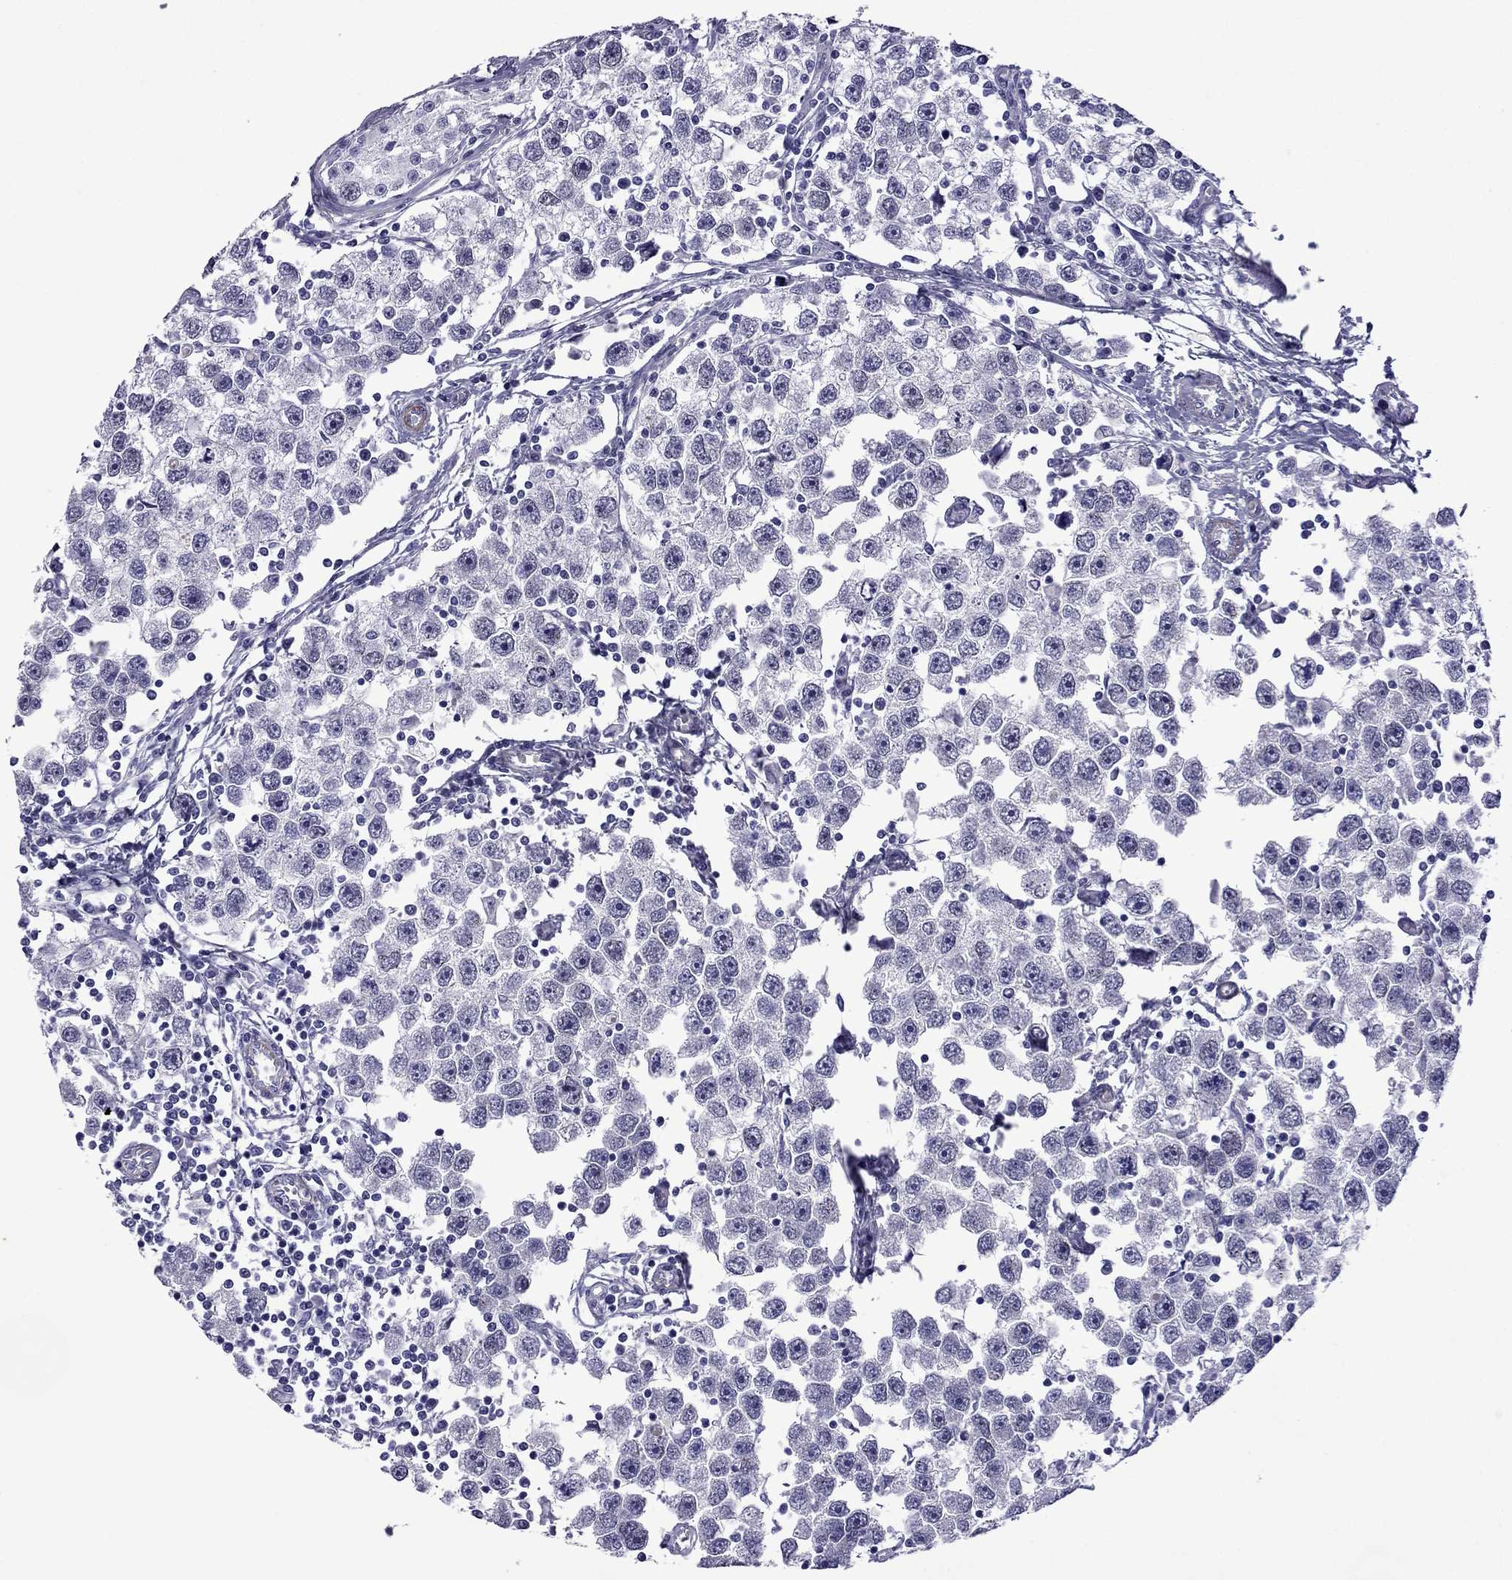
{"staining": {"intensity": "negative", "quantity": "none", "location": "none"}, "tissue": "testis cancer", "cell_type": "Tumor cells", "image_type": "cancer", "snomed": [{"axis": "morphology", "description": "Seminoma, NOS"}, {"axis": "topography", "description": "Testis"}], "caption": "IHC of seminoma (testis) displays no positivity in tumor cells.", "gene": "CHRNA5", "patient": {"sex": "male", "age": 30}}